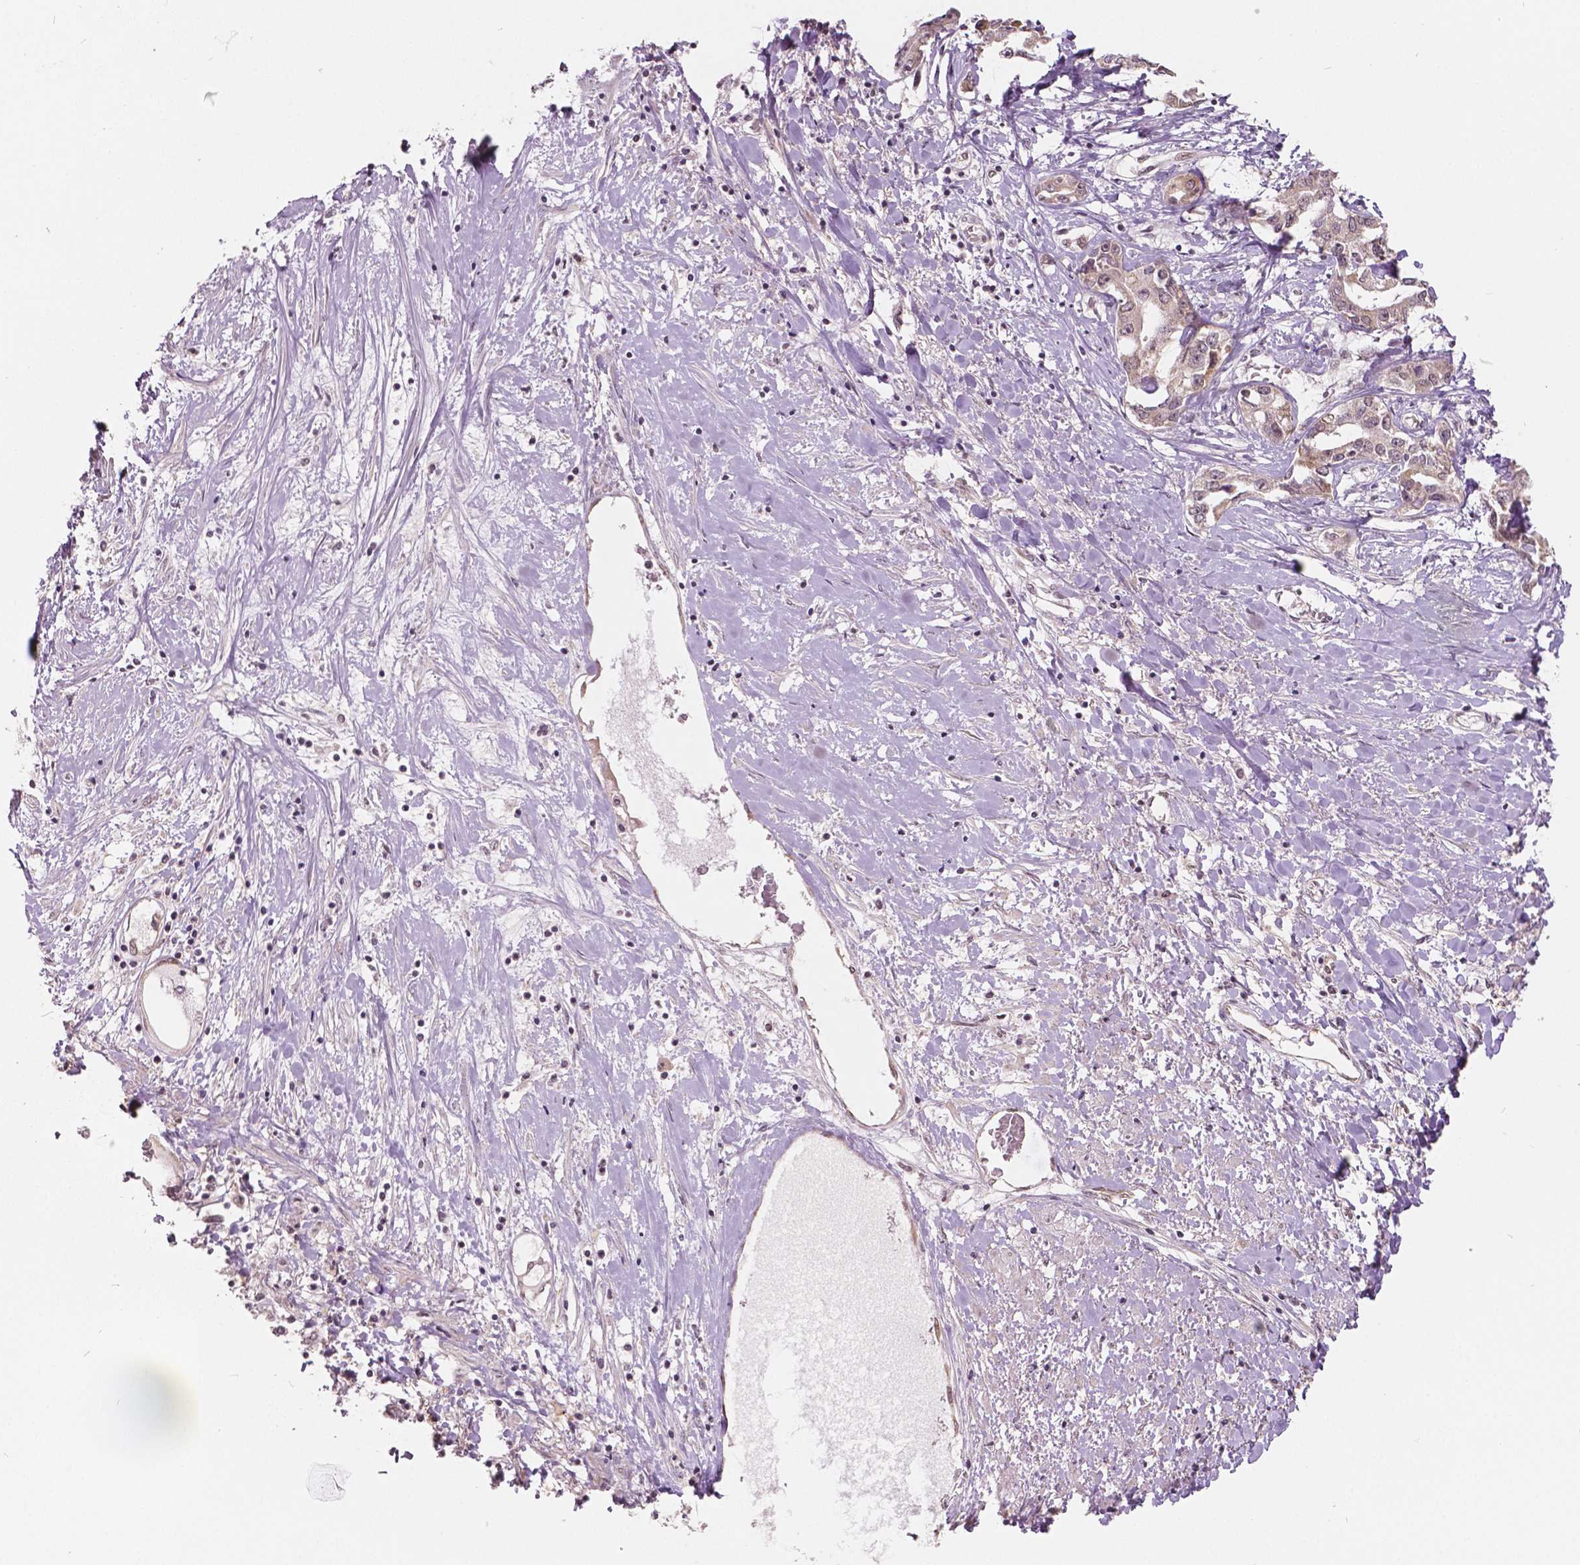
{"staining": {"intensity": "negative", "quantity": "none", "location": "none"}, "tissue": "liver cancer", "cell_type": "Tumor cells", "image_type": "cancer", "snomed": [{"axis": "morphology", "description": "Cholangiocarcinoma"}, {"axis": "topography", "description": "Liver"}], "caption": "Immunohistochemistry (IHC) photomicrograph of human liver cancer stained for a protein (brown), which displays no staining in tumor cells.", "gene": "HMBOX1", "patient": {"sex": "male", "age": 59}}